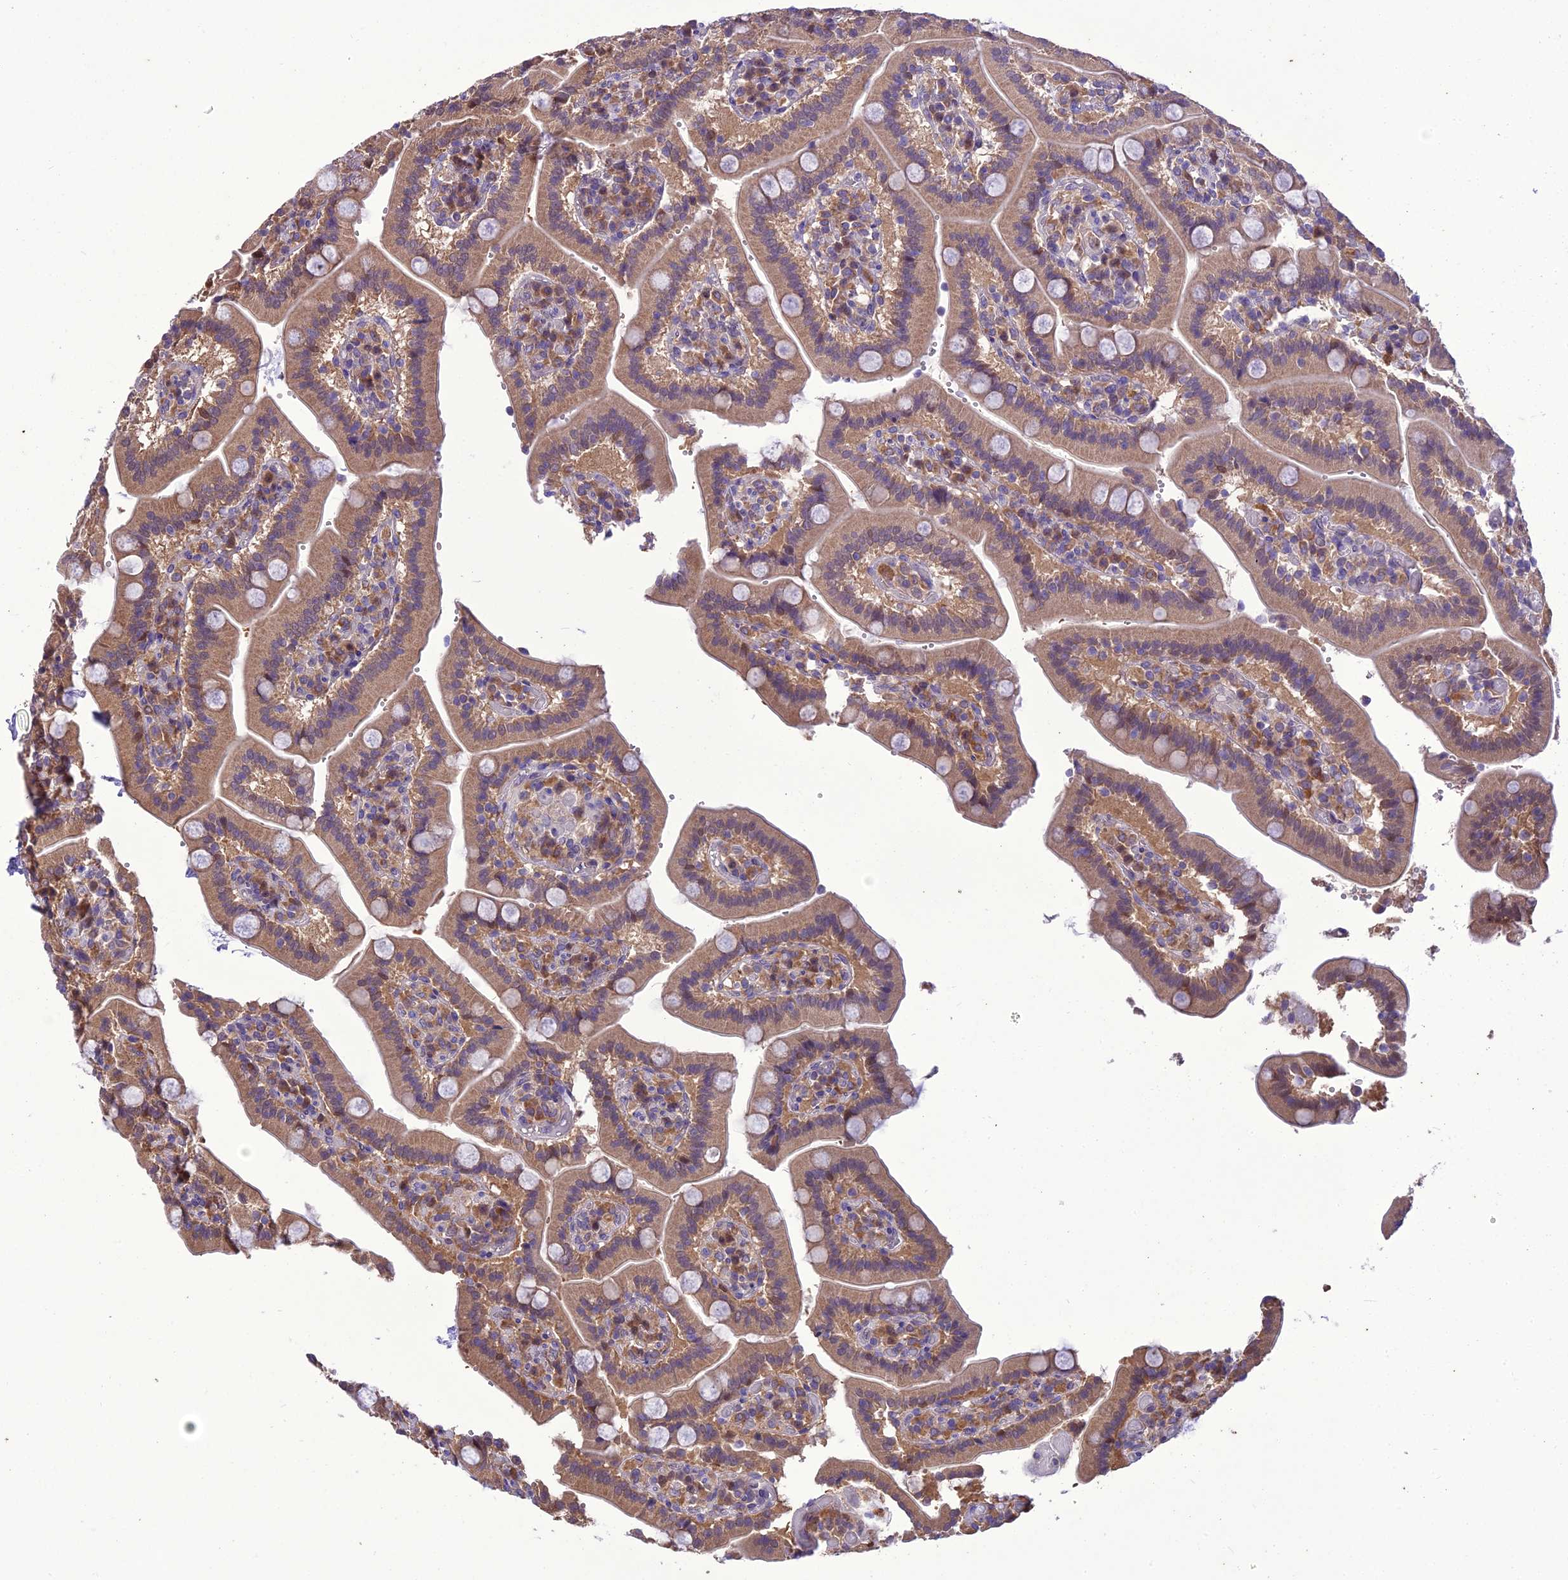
{"staining": {"intensity": "weak", "quantity": ">75%", "location": "cytoplasmic/membranous"}, "tissue": "duodenum", "cell_type": "Glandular cells", "image_type": "normal", "snomed": [{"axis": "morphology", "description": "Normal tissue, NOS"}, {"axis": "topography", "description": "Duodenum"}], "caption": "Immunohistochemical staining of normal duodenum reveals low levels of weak cytoplasmic/membranous positivity in about >75% of glandular cells.", "gene": "BORCS6", "patient": {"sex": "female", "age": 62}}